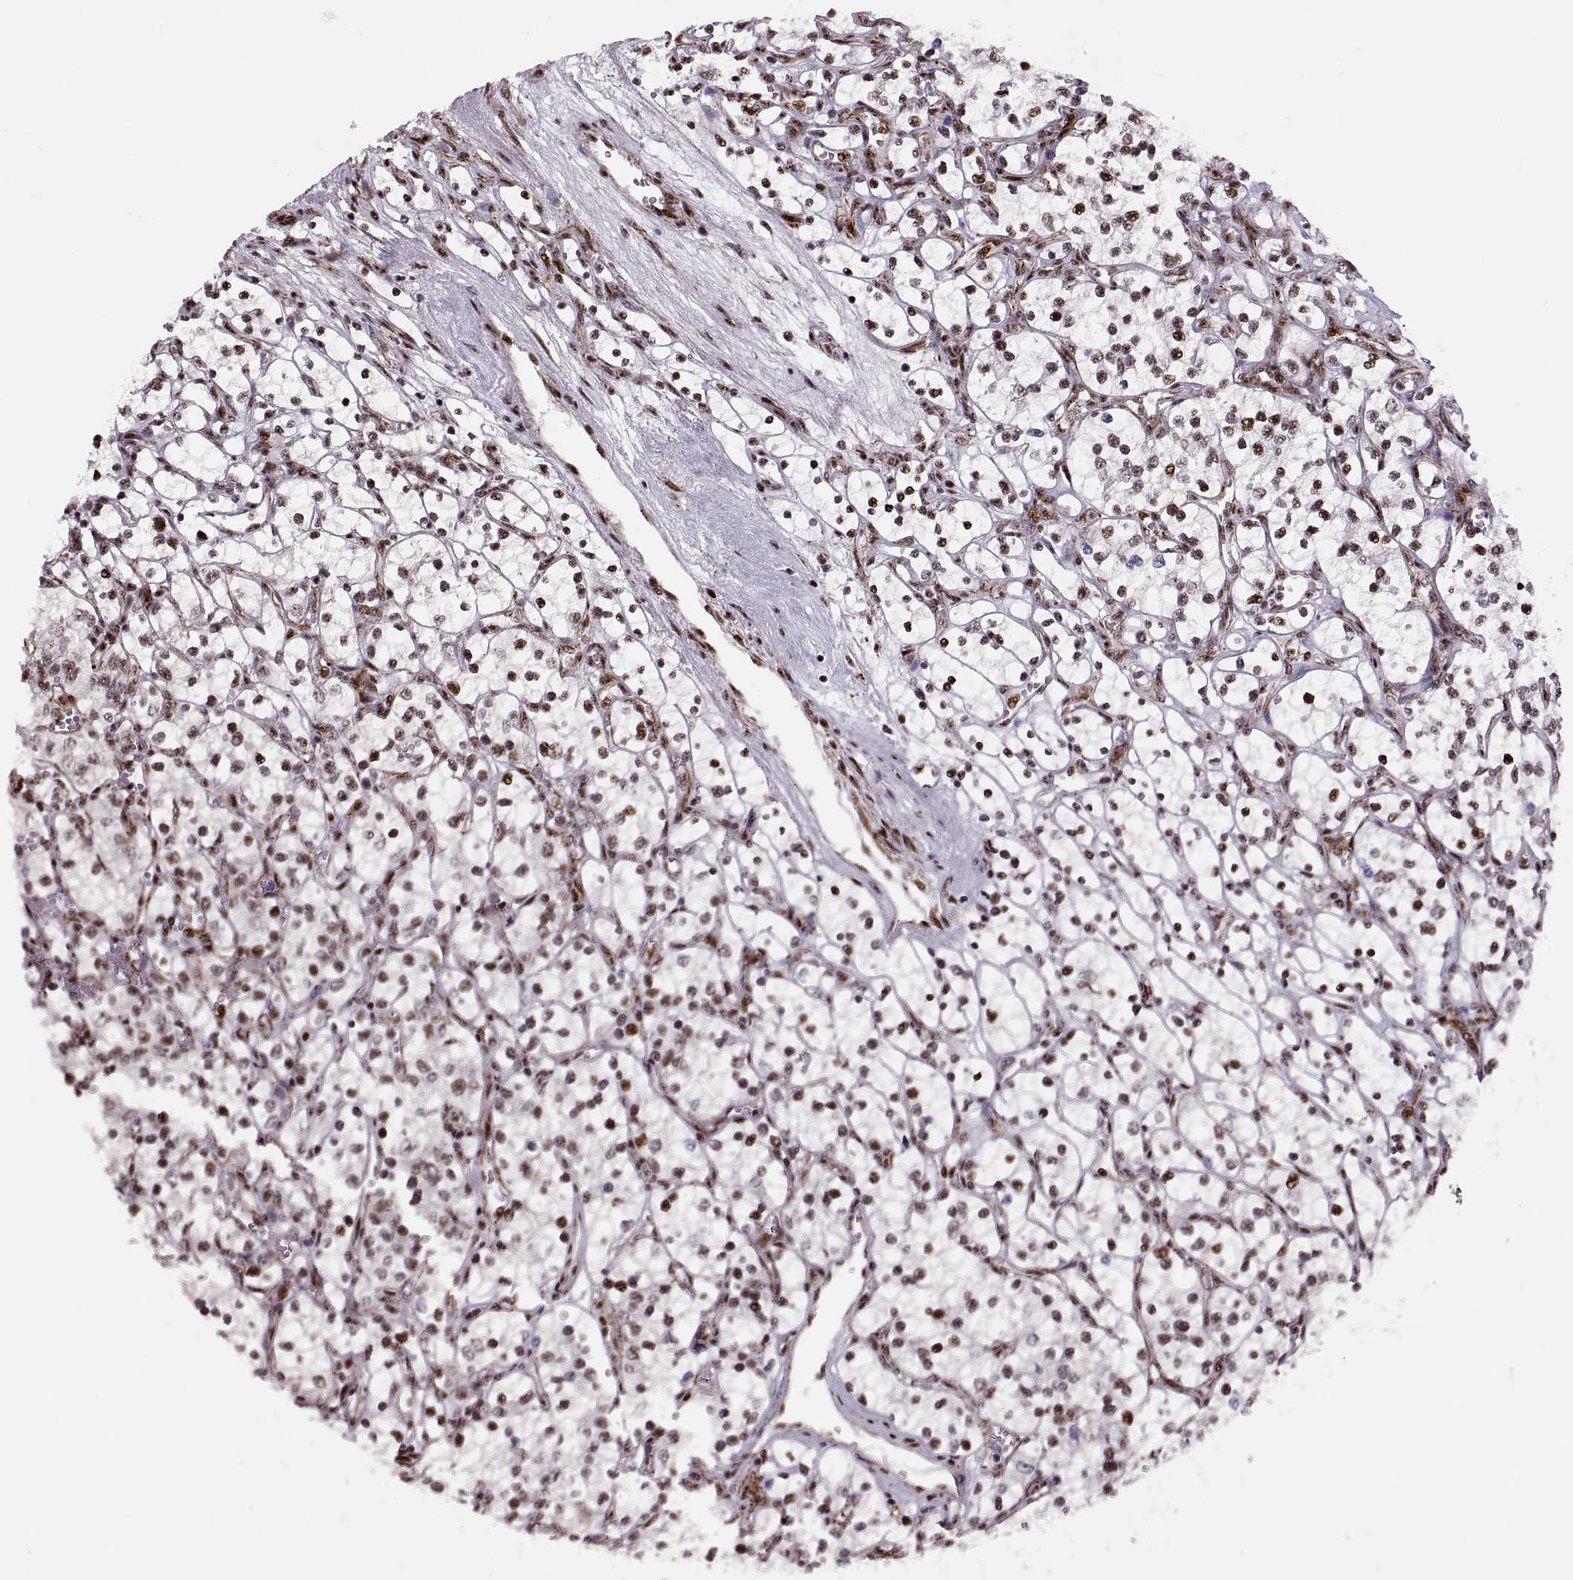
{"staining": {"intensity": "strong", "quantity": ">75%", "location": "nuclear"}, "tissue": "renal cancer", "cell_type": "Tumor cells", "image_type": "cancer", "snomed": [{"axis": "morphology", "description": "Adenocarcinoma, NOS"}, {"axis": "topography", "description": "Kidney"}], "caption": "A histopathology image of renal cancer (adenocarcinoma) stained for a protein exhibits strong nuclear brown staining in tumor cells. The staining is performed using DAB brown chromogen to label protein expression. The nuclei are counter-stained blue using hematoxylin.", "gene": "ZCCHC17", "patient": {"sex": "female", "age": 69}}